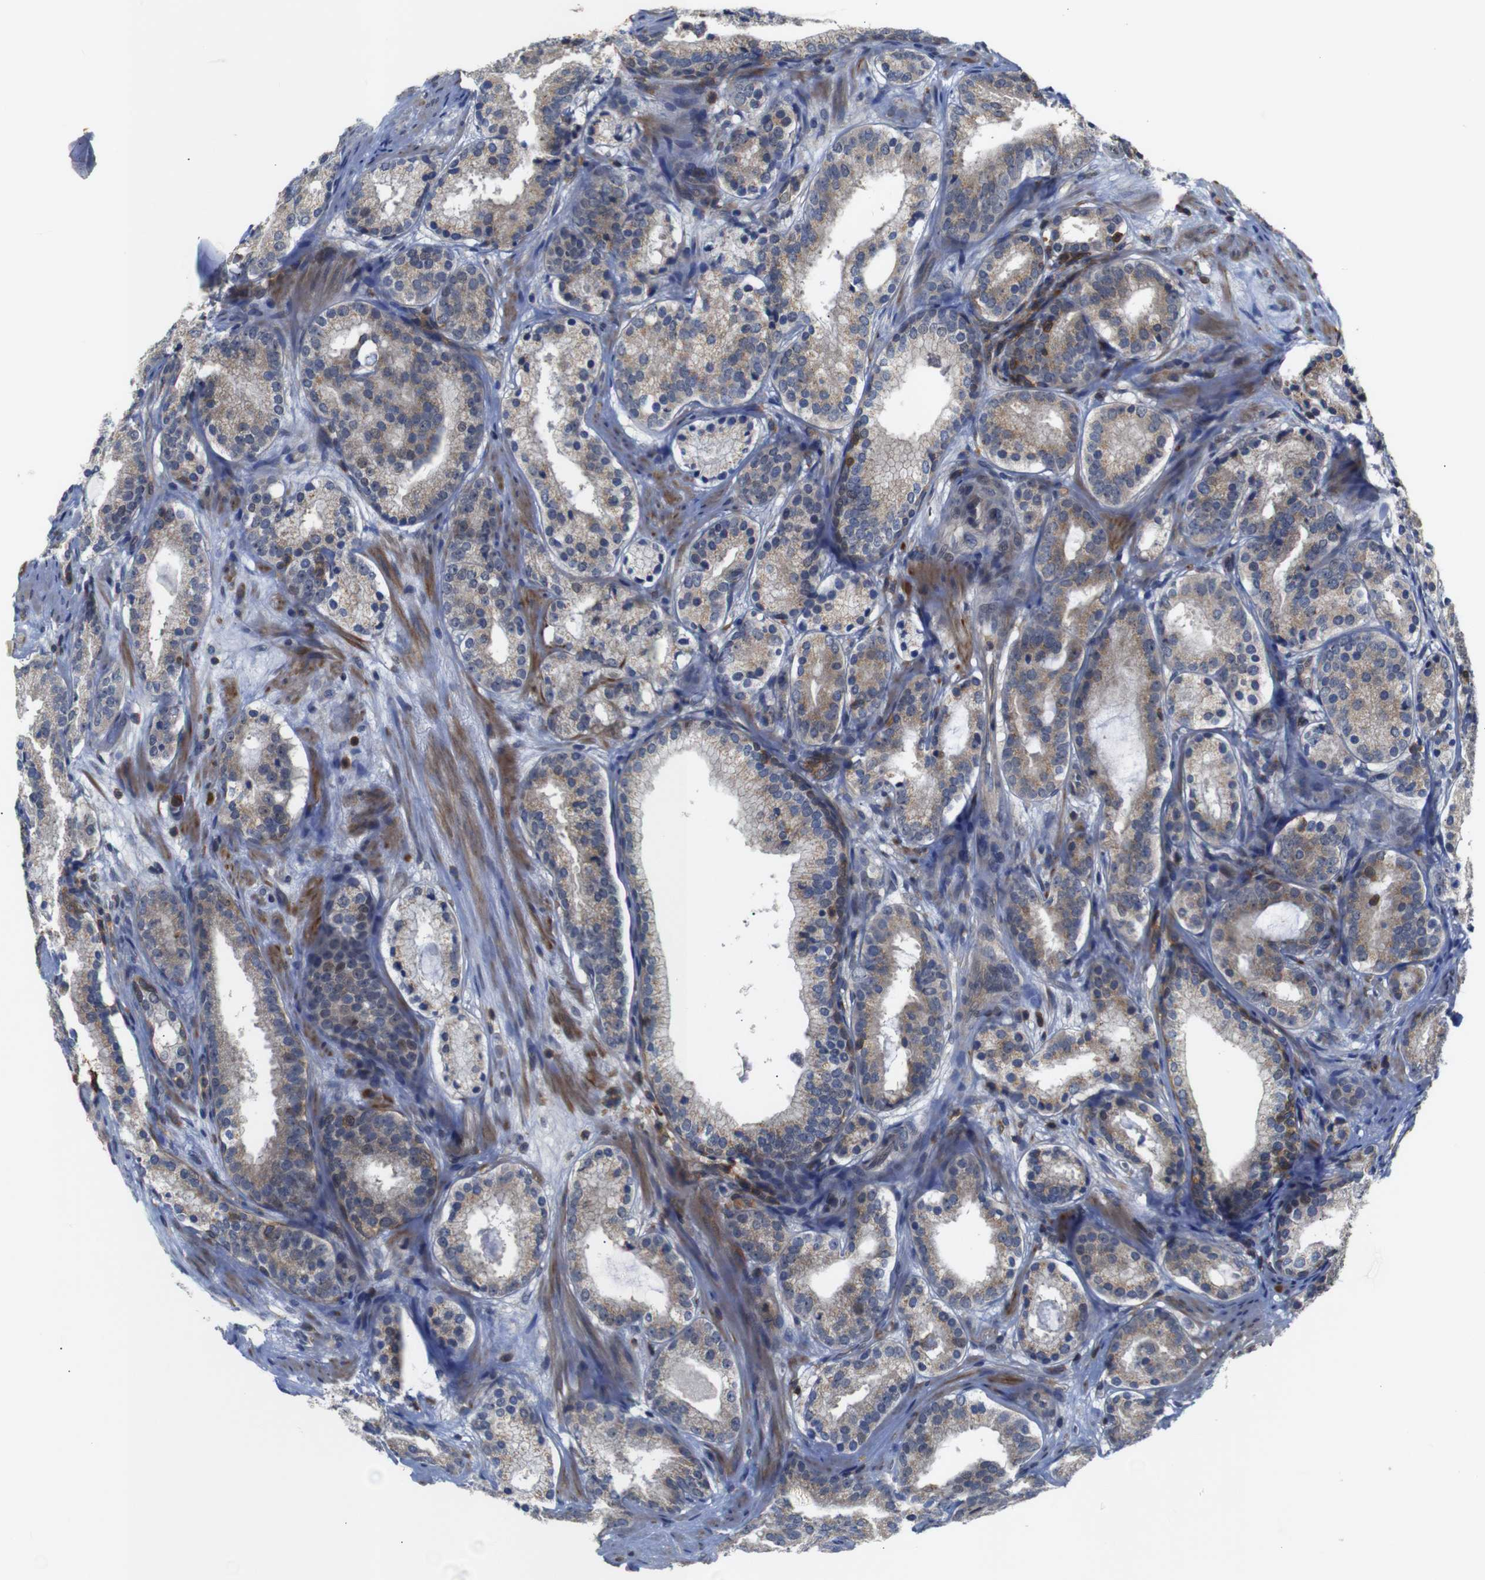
{"staining": {"intensity": "weak", "quantity": ">75%", "location": "cytoplasmic/membranous"}, "tissue": "prostate cancer", "cell_type": "Tumor cells", "image_type": "cancer", "snomed": [{"axis": "morphology", "description": "Adenocarcinoma, Low grade"}, {"axis": "topography", "description": "Prostate"}], "caption": "Low-grade adenocarcinoma (prostate) was stained to show a protein in brown. There is low levels of weak cytoplasmic/membranous positivity in approximately >75% of tumor cells.", "gene": "BRWD3", "patient": {"sex": "male", "age": 69}}